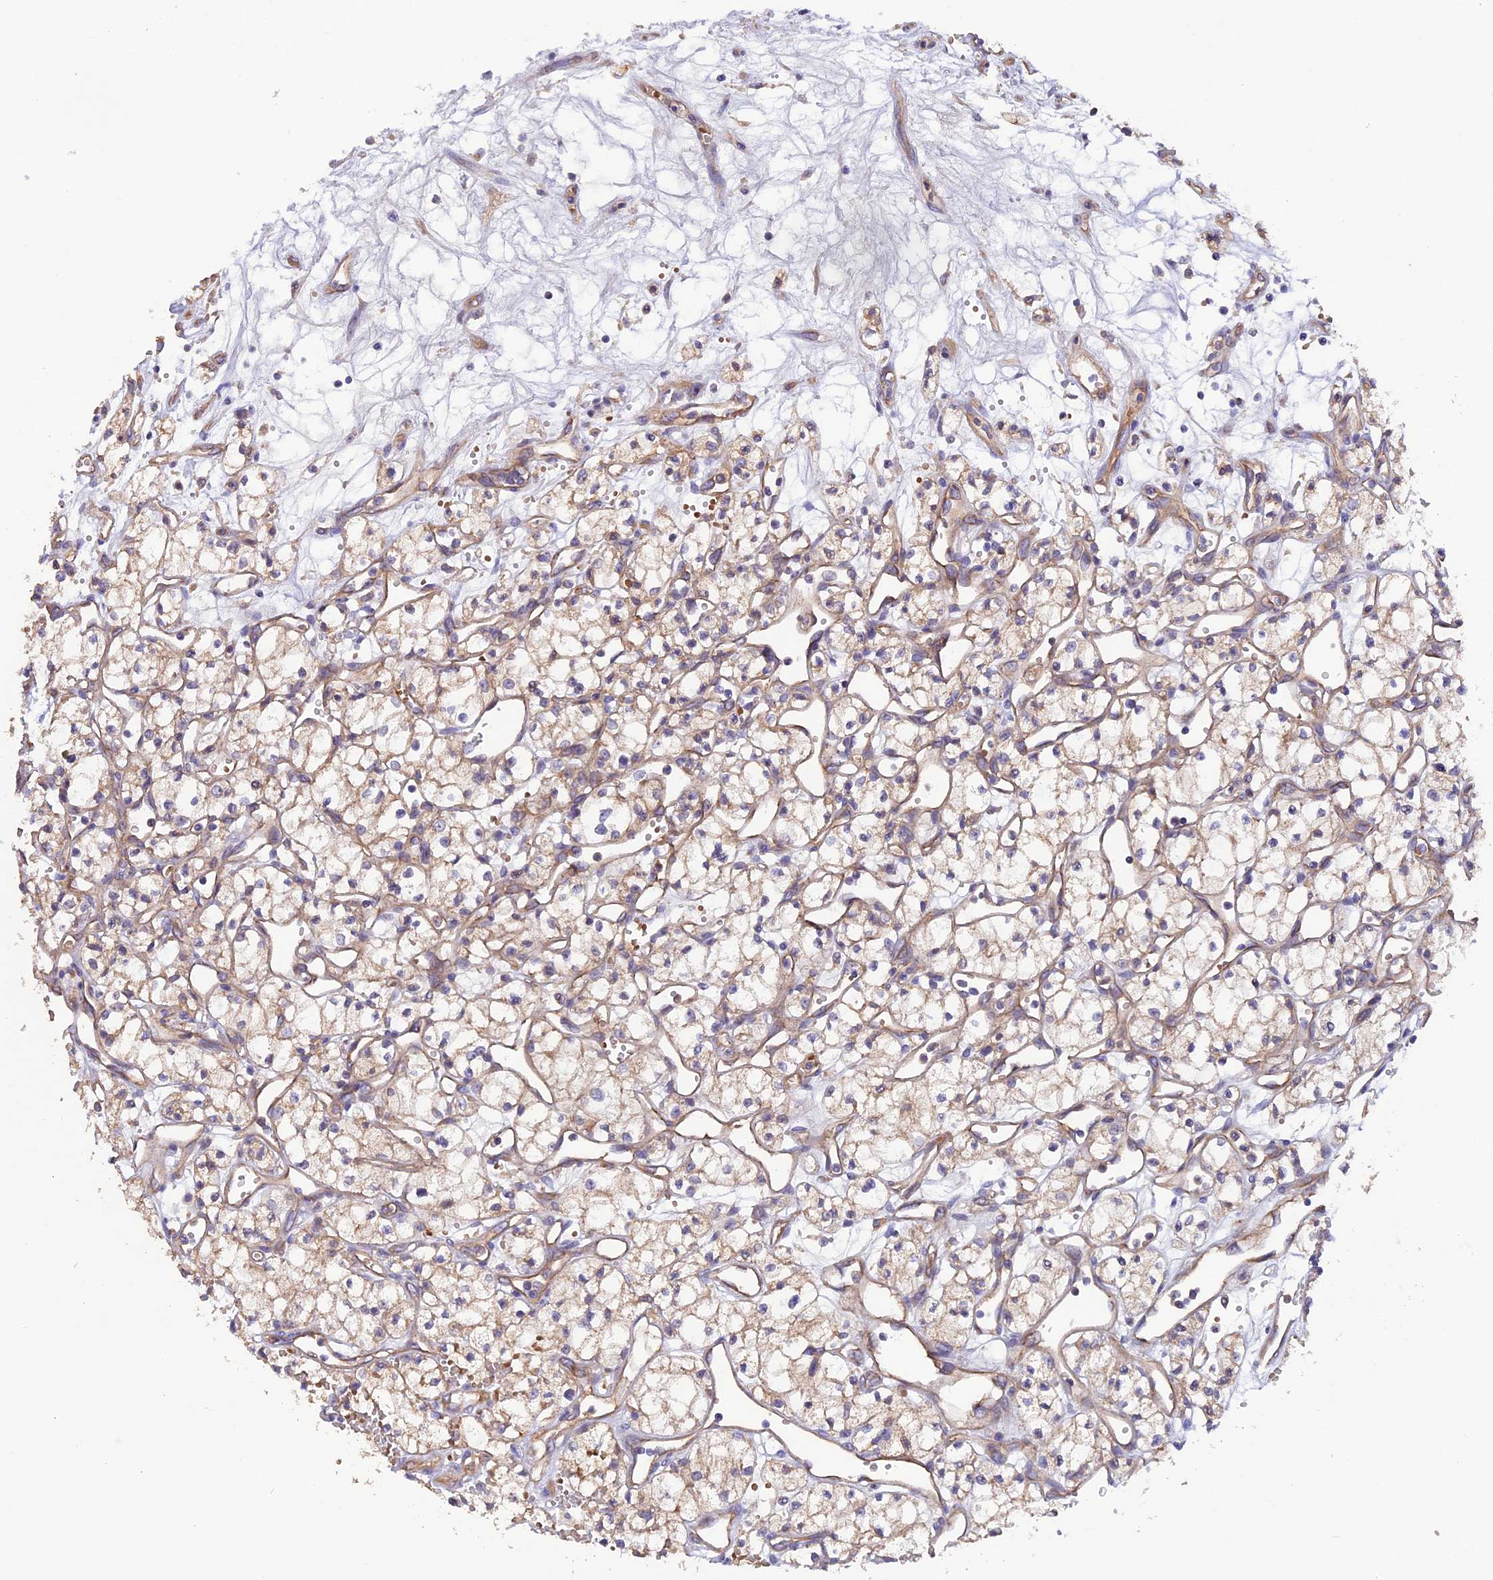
{"staining": {"intensity": "weak", "quantity": ">75%", "location": "cytoplasmic/membranous"}, "tissue": "renal cancer", "cell_type": "Tumor cells", "image_type": "cancer", "snomed": [{"axis": "morphology", "description": "Adenocarcinoma, NOS"}, {"axis": "topography", "description": "Kidney"}], "caption": "An IHC photomicrograph of neoplastic tissue is shown. Protein staining in brown highlights weak cytoplasmic/membranous positivity in renal adenocarcinoma within tumor cells.", "gene": "DUS3L", "patient": {"sex": "male", "age": 59}}